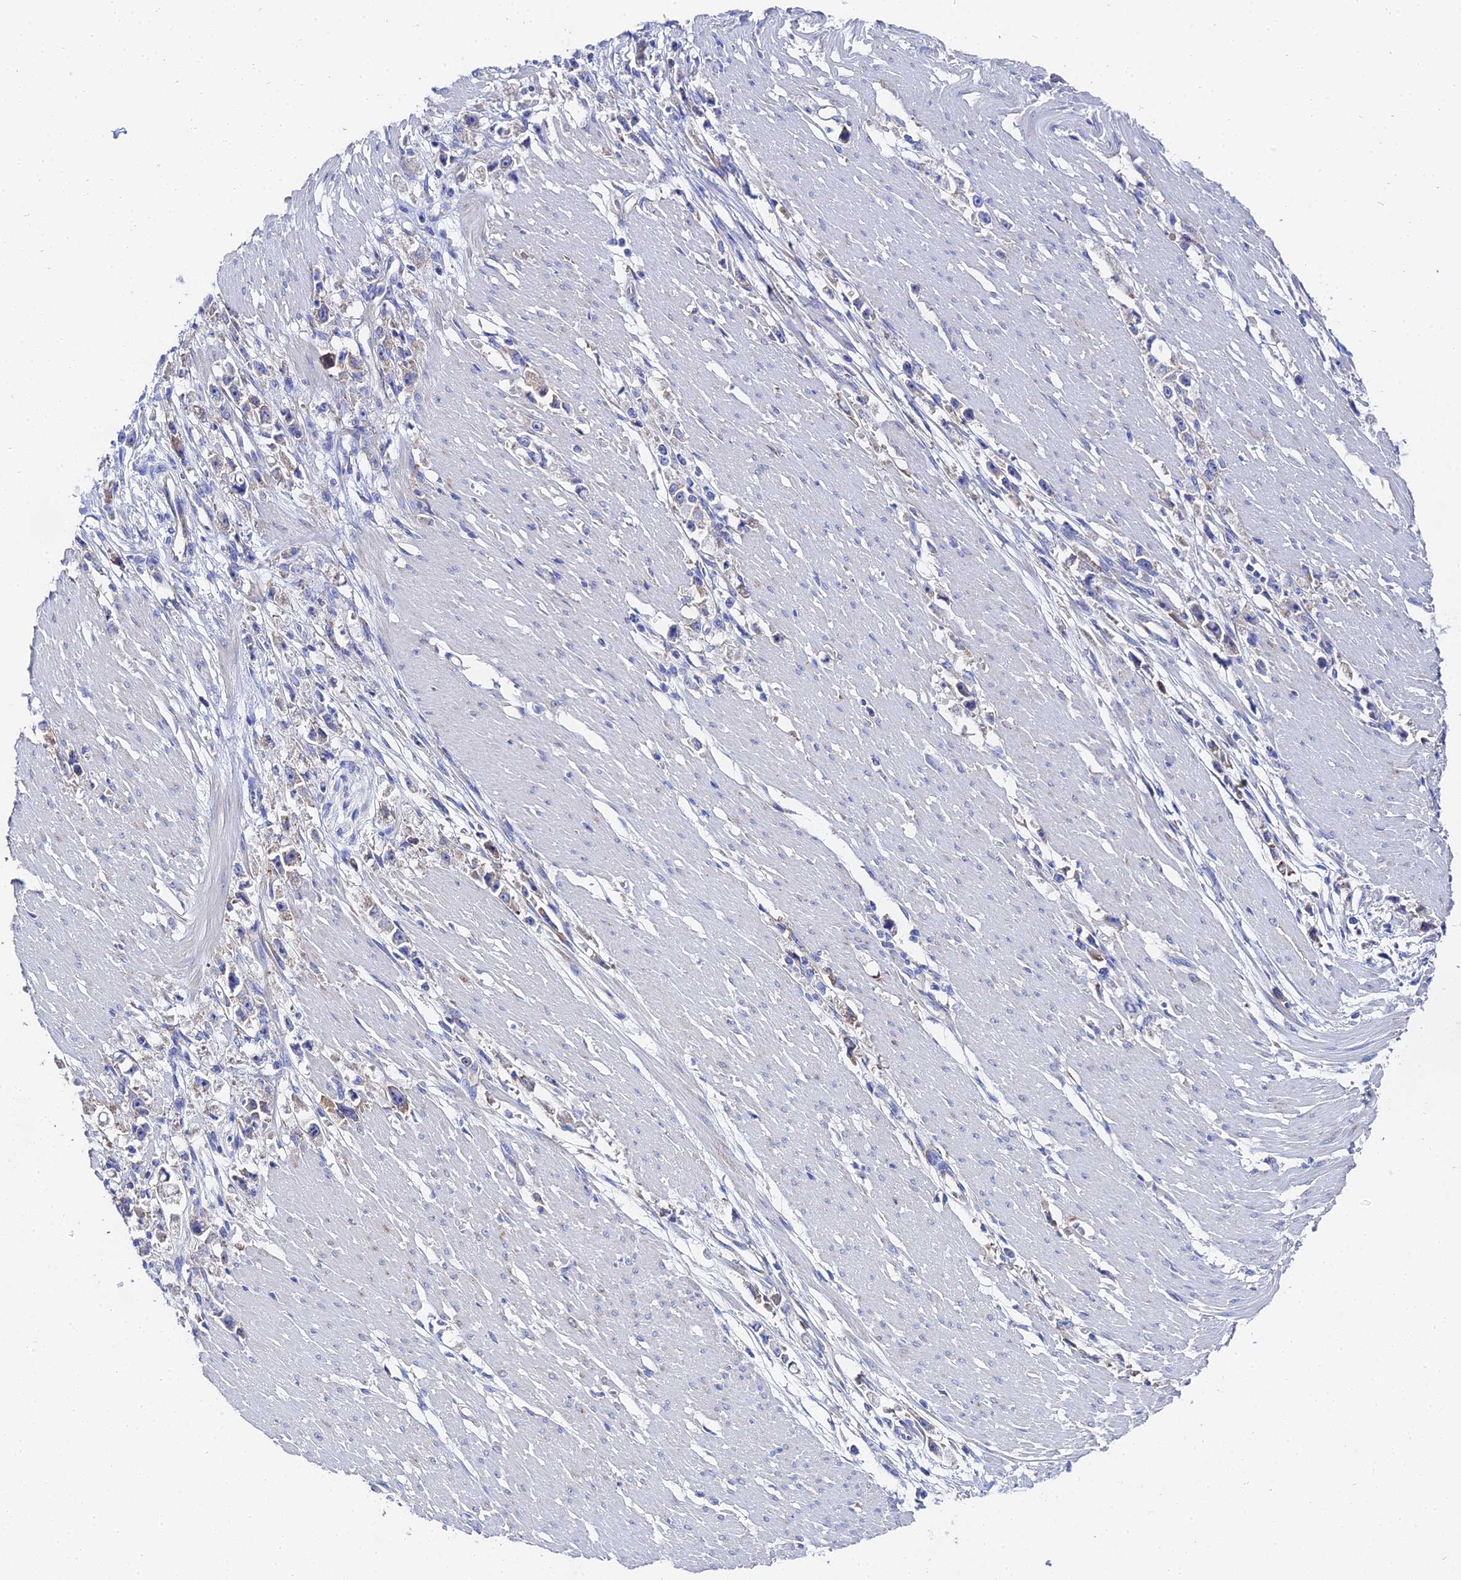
{"staining": {"intensity": "weak", "quantity": "<25%", "location": "cytoplasmic/membranous"}, "tissue": "stomach cancer", "cell_type": "Tumor cells", "image_type": "cancer", "snomed": [{"axis": "morphology", "description": "Adenocarcinoma, NOS"}, {"axis": "topography", "description": "Stomach"}], "caption": "Immunohistochemistry histopathology image of neoplastic tissue: human stomach cancer stained with DAB demonstrates no significant protein positivity in tumor cells.", "gene": "PTTG1", "patient": {"sex": "female", "age": 59}}